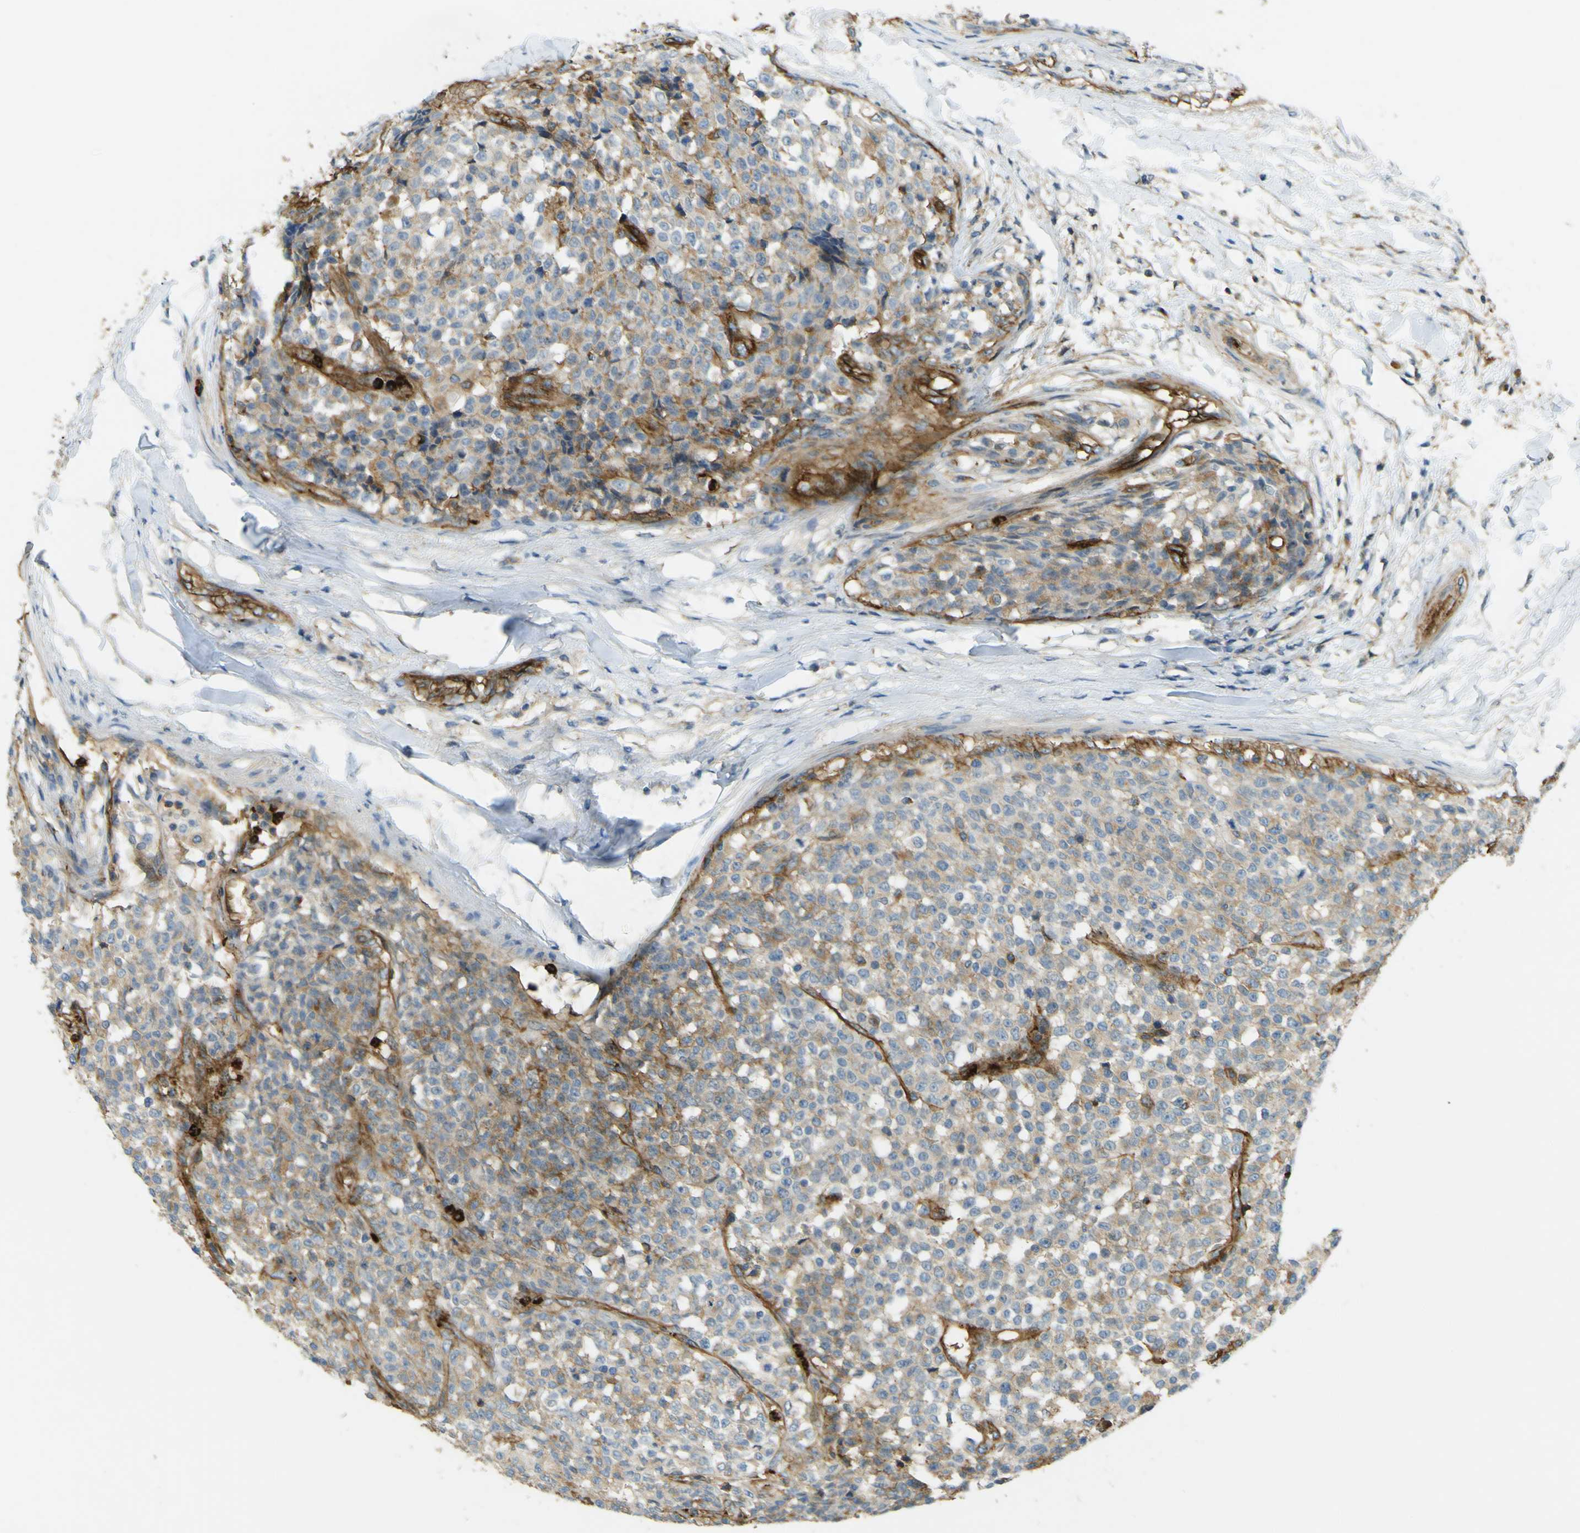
{"staining": {"intensity": "moderate", "quantity": "<25%", "location": "cytoplasmic/membranous"}, "tissue": "testis cancer", "cell_type": "Tumor cells", "image_type": "cancer", "snomed": [{"axis": "morphology", "description": "Seminoma, NOS"}, {"axis": "topography", "description": "Testis"}], "caption": "Brown immunohistochemical staining in testis cancer (seminoma) exhibits moderate cytoplasmic/membranous expression in about <25% of tumor cells. Using DAB (brown) and hematoxylin (blue) stains, captured at high magnification using brightfield microscopy.", "gene": "PLXDC1", "patient": {"sex": "male", "age": 59}}